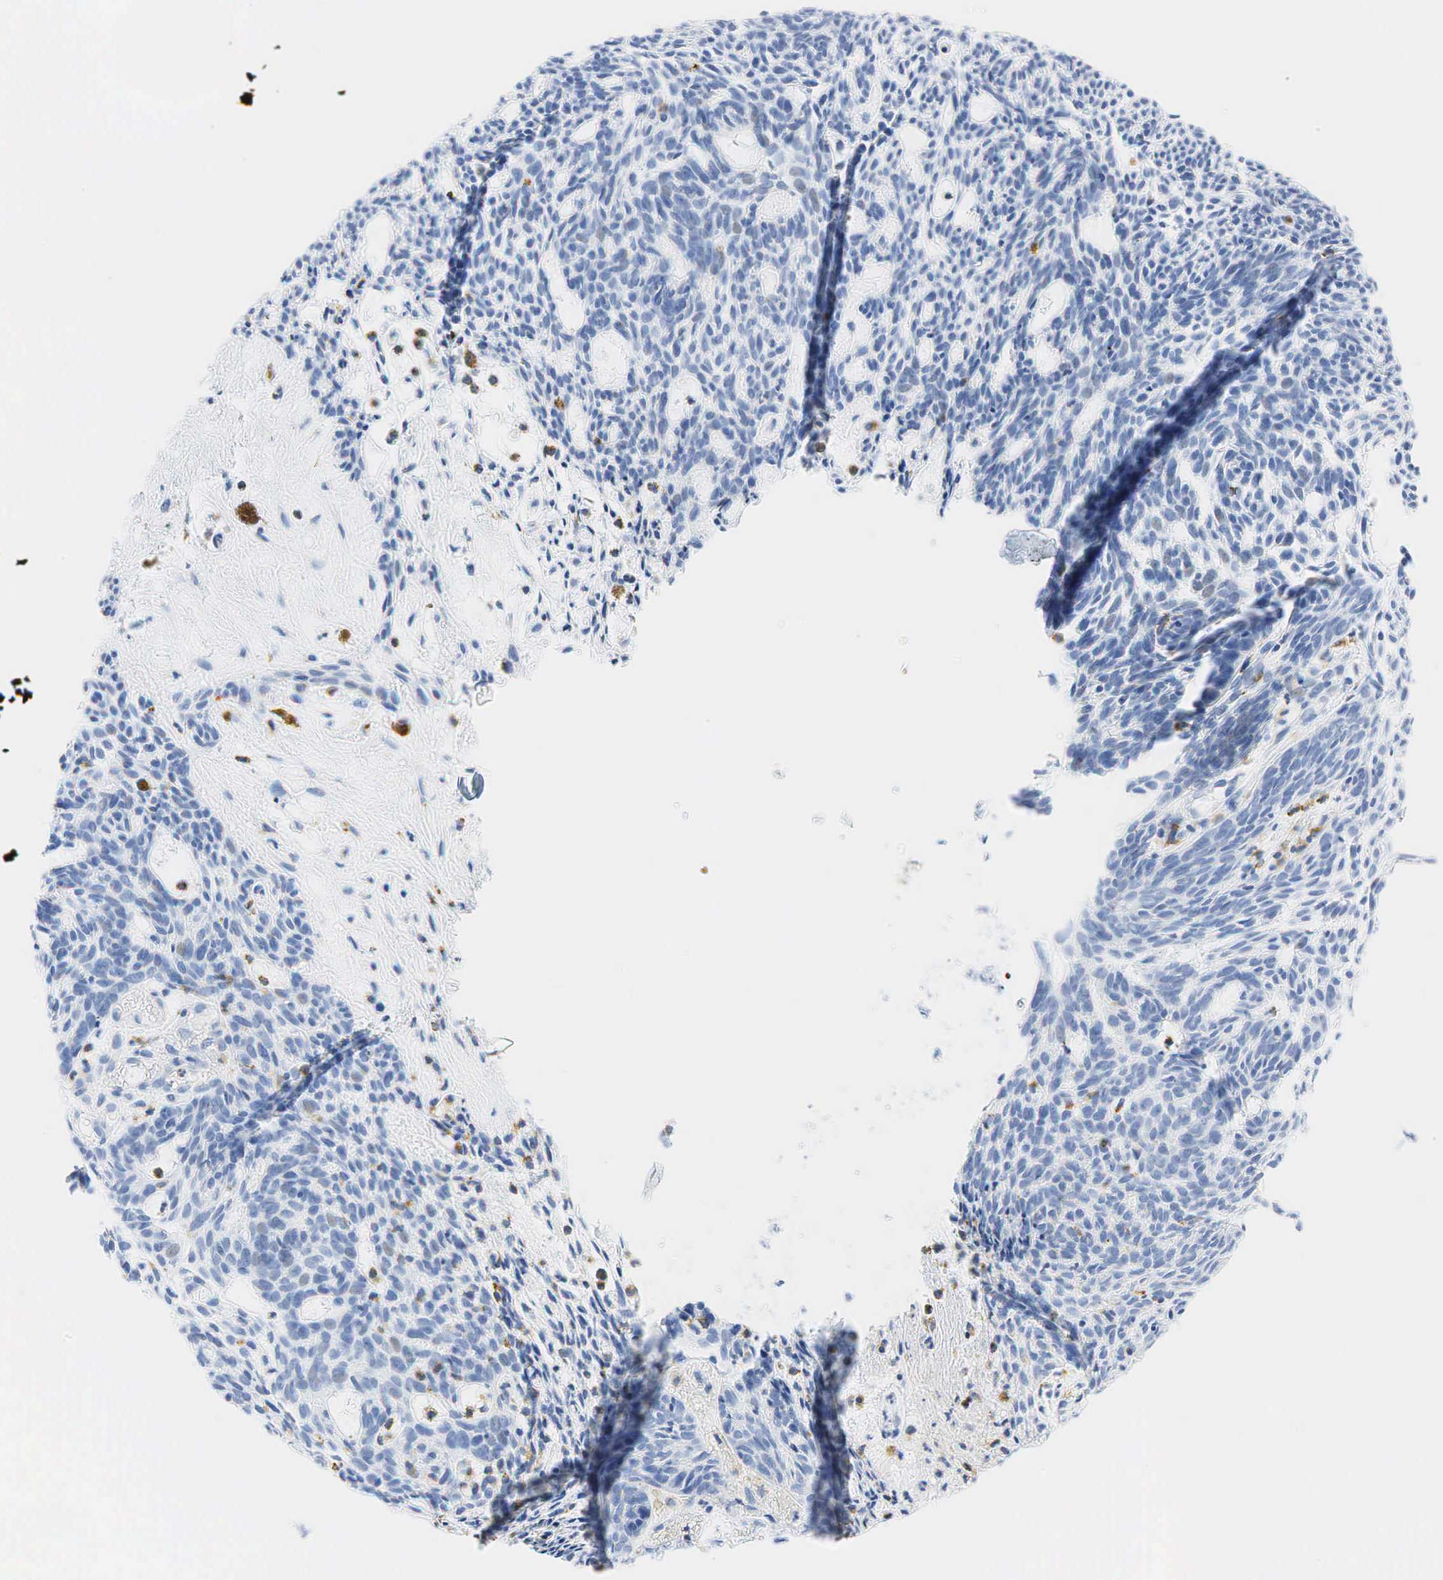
{"staining": {"intensity": "weak", "quantity": "<25%", "location": "cytoplasmic/membranous,nuclear"}, "tissue": "skin cancer", "cell_type": "Tumor cells", "image_type": "cancer", "snomed": [{"axis": "morphology", "description": "Normal tissue, NOS"}, {"axis": "morphology", "description": "Basal cell carcinoma"}, {"axis": "topography", "description": "Skin"}], "caption": "Photomicrograph shows no protein positivity in tumor cells of skin cancer tissue. (DAB IHC with hematoxylin counter stain).", "gene": "CD68", "patient": {"sex": "male", "age": 74}}